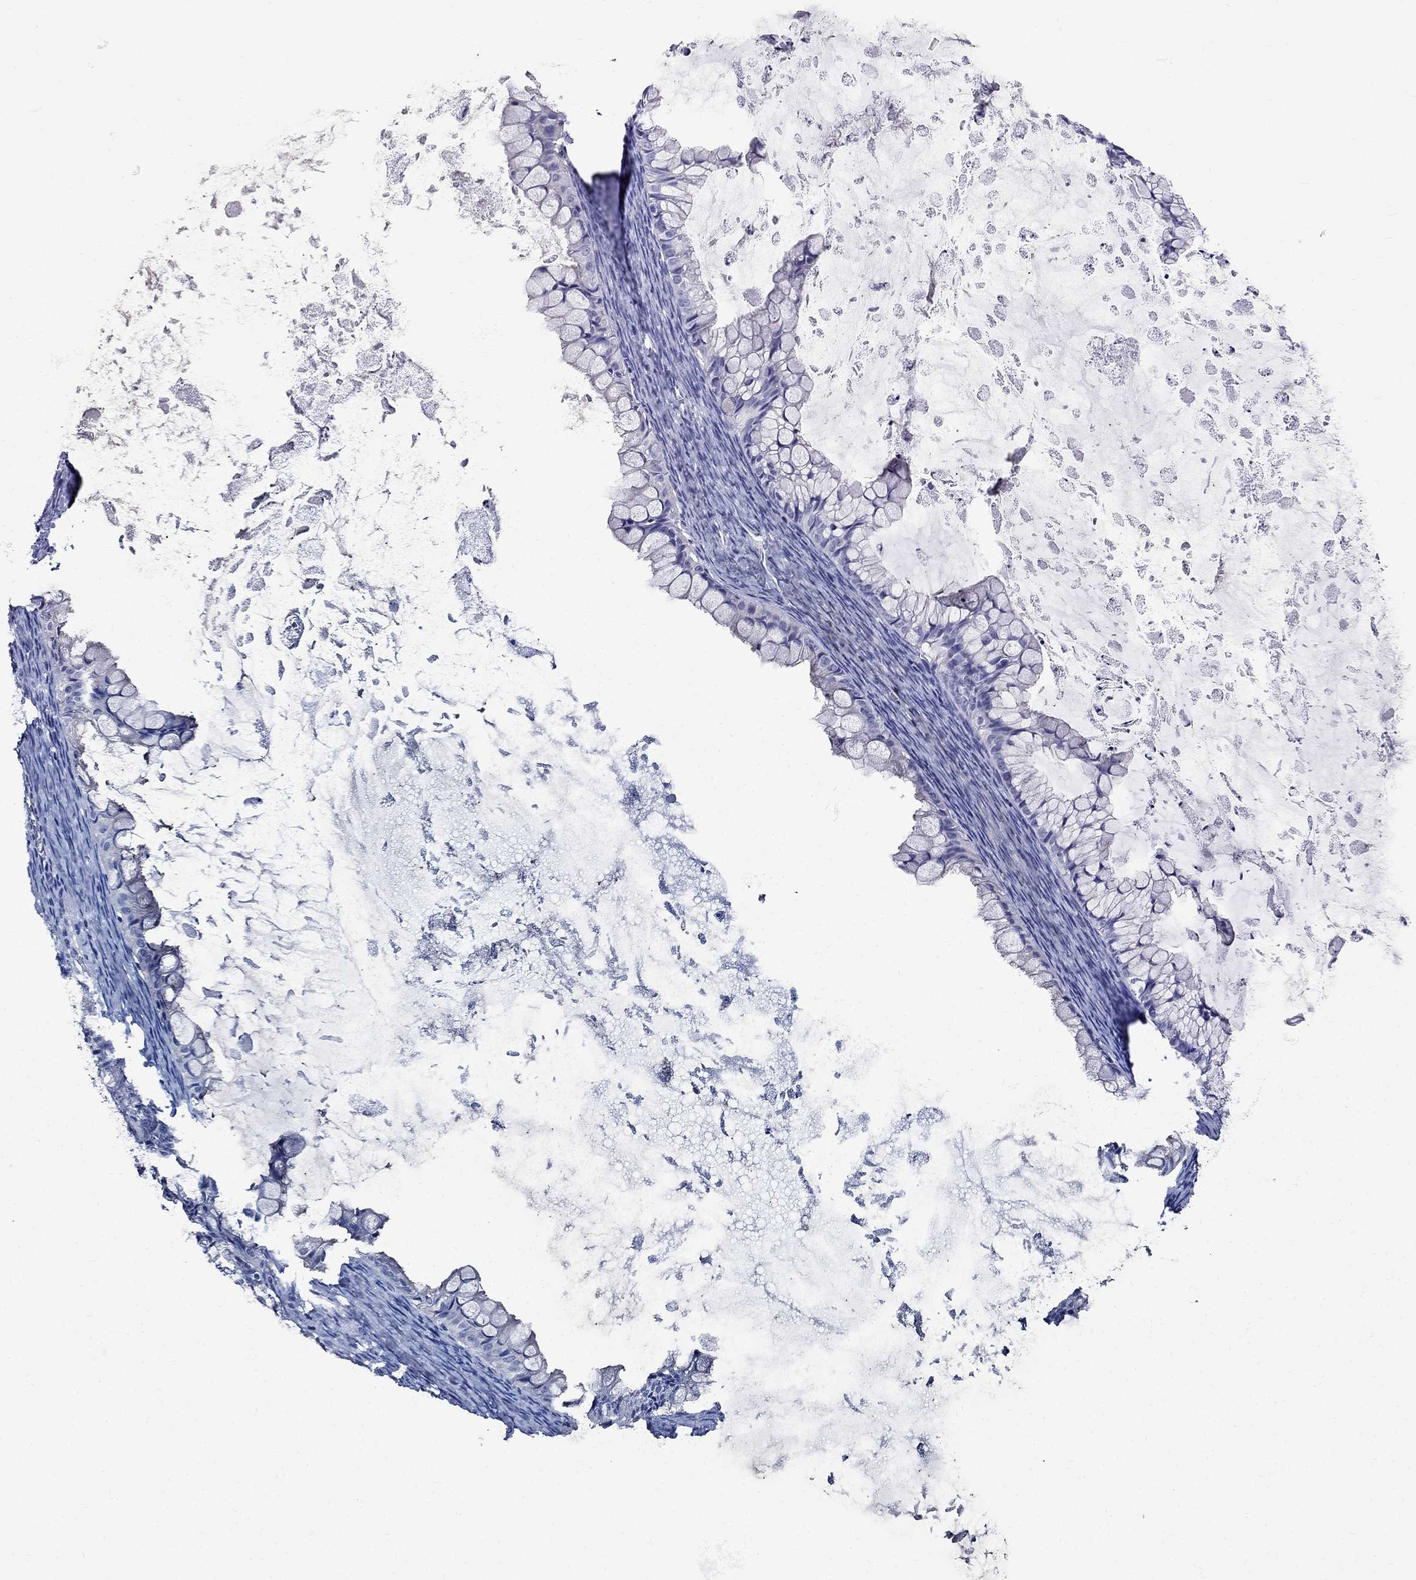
{"staining": {"intensity": "negative", "quantity": "none", "location": "none"}, "tissue": "ovarian cancer", "cell_type": "Tumor cells", "image_type": "cancer", "snomed": [{"axis": "morphology", "description": "Cystadenocarcinoma, mucinous, NOS"}, {"axis": "topography", "description": "Ovary"}], "caption": "Immunohistochemistry of ovarian cancer demonstrates no staining in tumor cells. (Immunohistochemistry (ihc), brightfield microscopy, high magnification).", "gene": "MGP", "patient": {"sex": "female", "age": 35}}